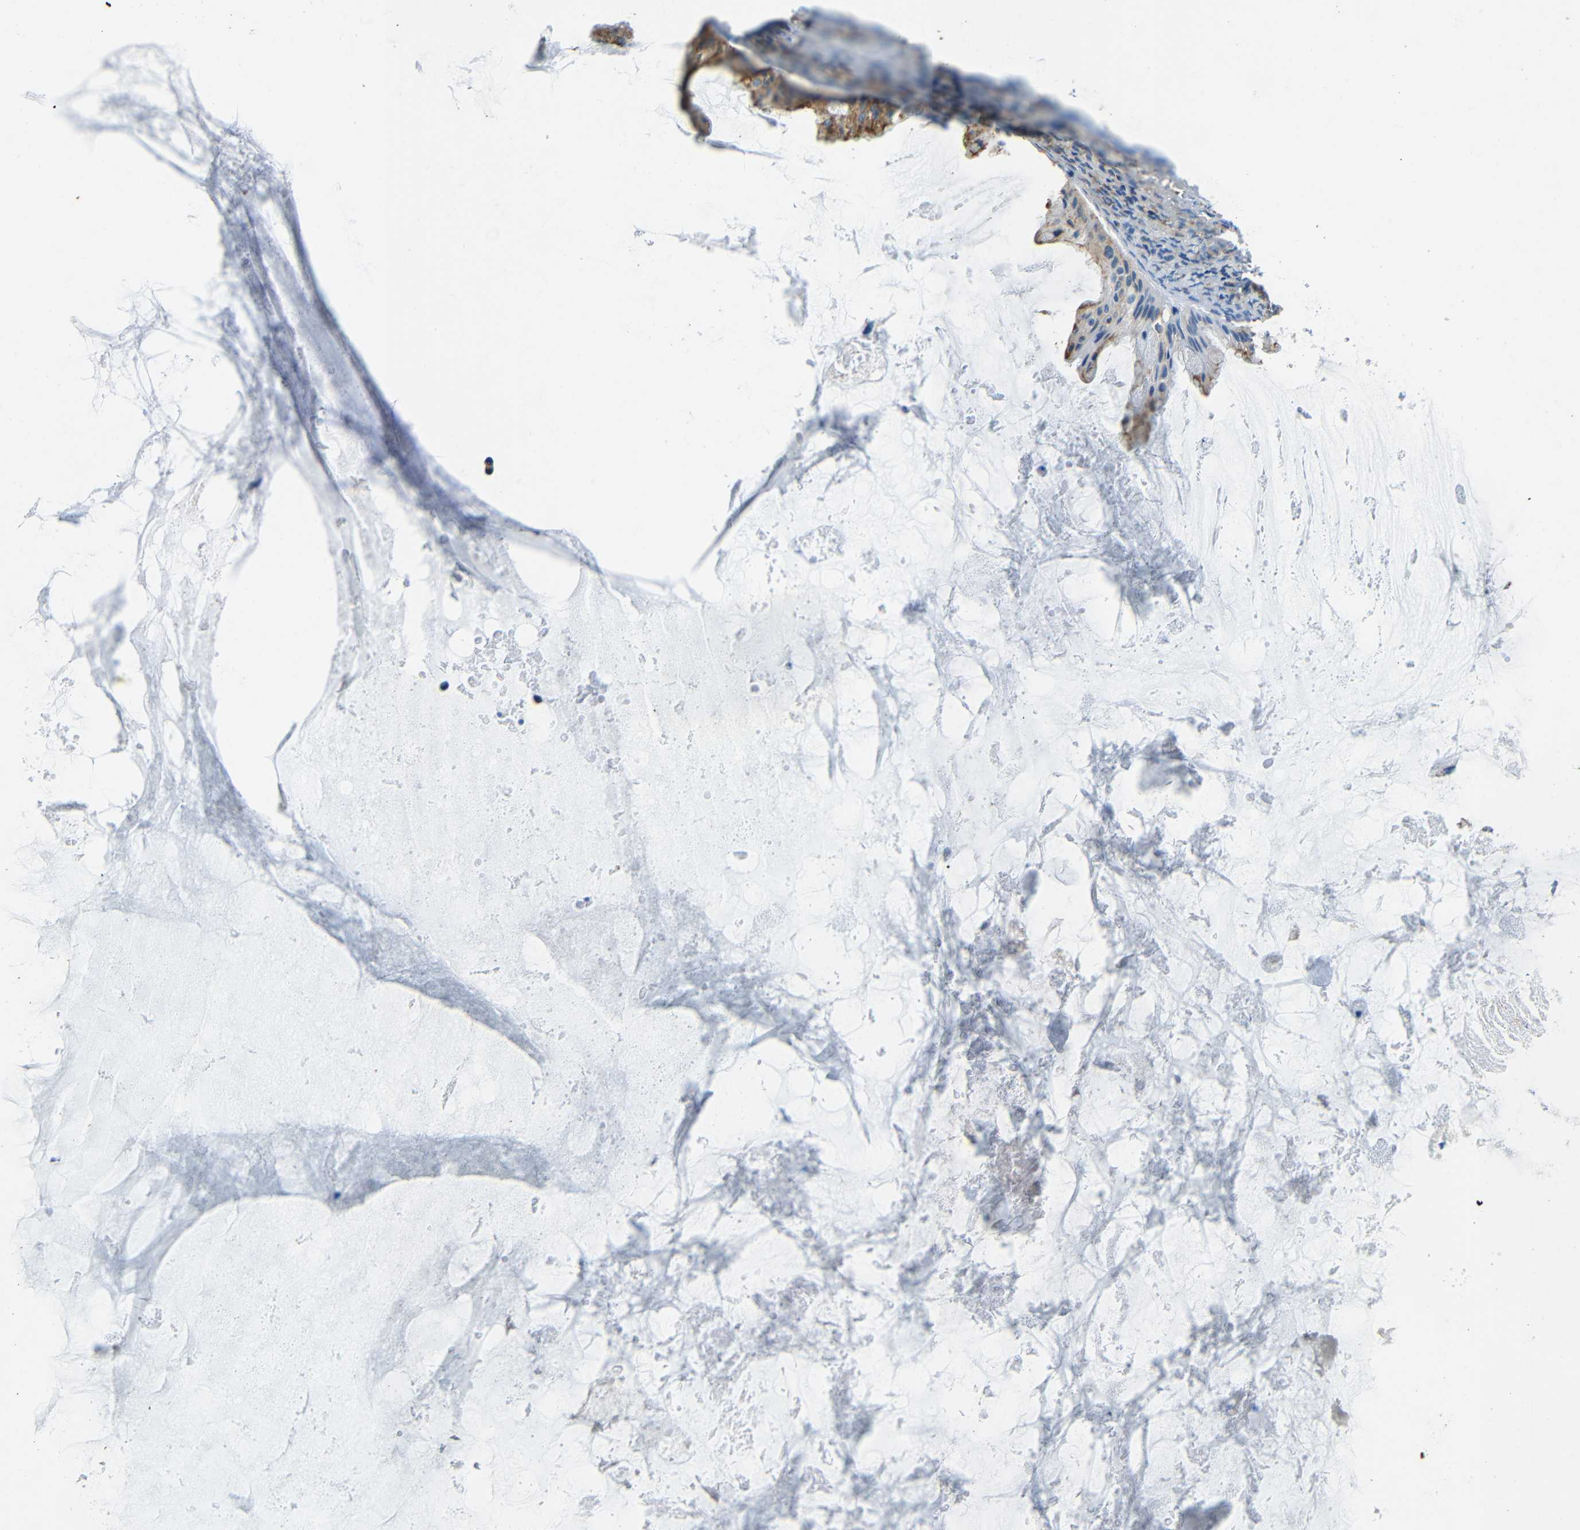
{"staining": {"intensity": "moderate", "quantity": ">75%", "location": "cytoplasmic/membranous"}, "tissue": "ovarian cancer", "cell_type": "Tumor cells", "image_type": "cancer", "snomed": [{"axis": "morphology", "description": "Cystadenocarcinoma, mucinous, NOS"}, {"axis": "topography", "description": "Ovary"}], "caption": "Tumor cells show moderate cytoplasmic/membranous staining in about >75% of cells in mucinous cystadenocarcinoma (ovarian).", "gene": "GALNT18", "patient": {"sex": "female", "age": 61}}